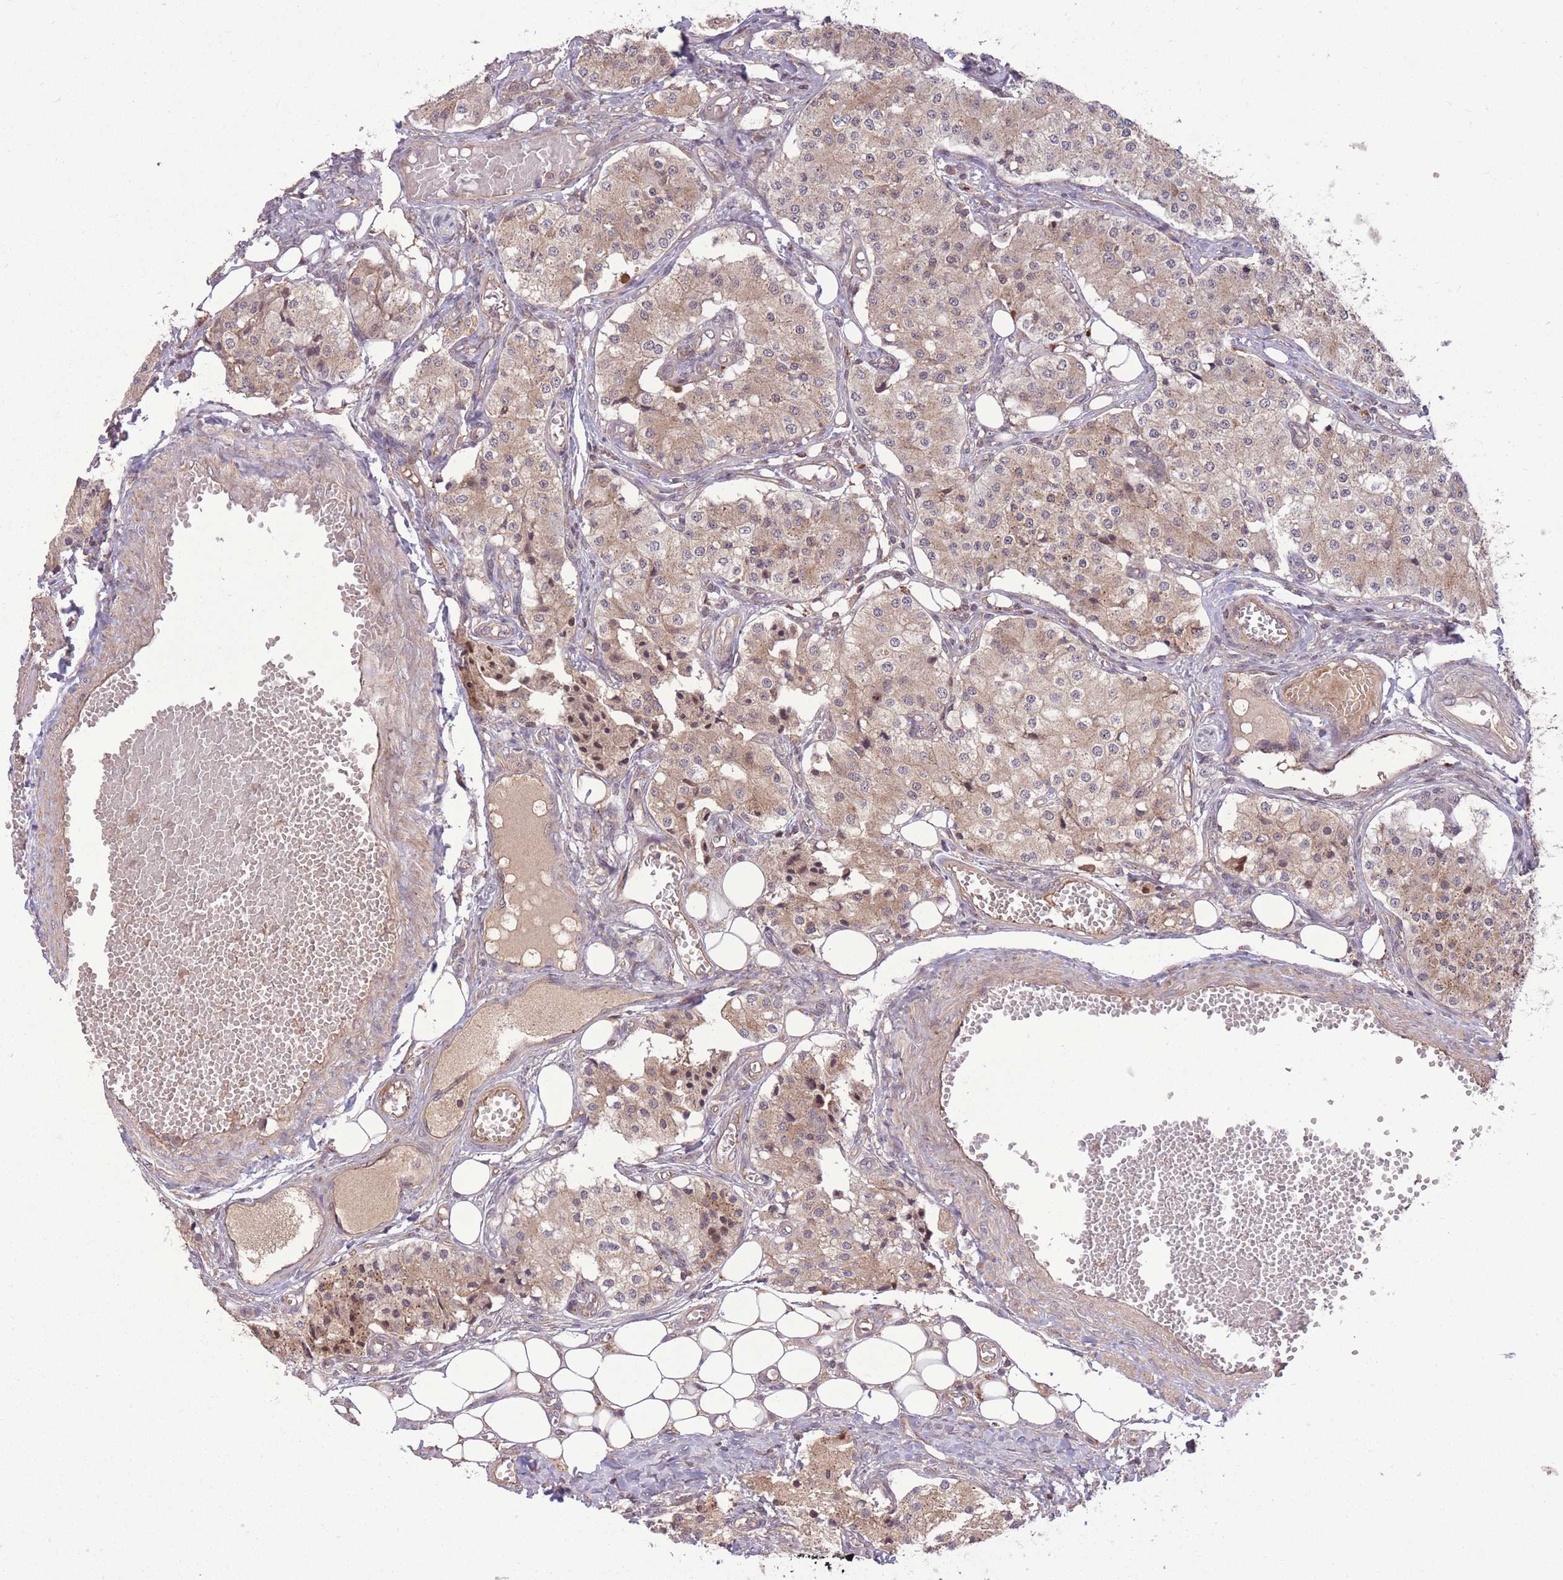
{"staining": {"intensity": "weak", "quantity": ">75%", "location": "cytoplasmic/membranous"}, "tissue": "carcinoid", "cell_type": "Tumor cells", "image_type": "cancer", "snomed": [{"axis": "morphology", "description": "Carcinoid, malignant, NOS"}, {"axis": "topography", "description": "Colon"}], "caption": "A high-resolution micrograph shows immunohistochemistry staining of malignant carcinoid, which displays weak cytoplasmic/membranous staining in about >75% of tumor cells.", "gene": "POLR3F", "patient": {"sex": "female", "age": 52}}